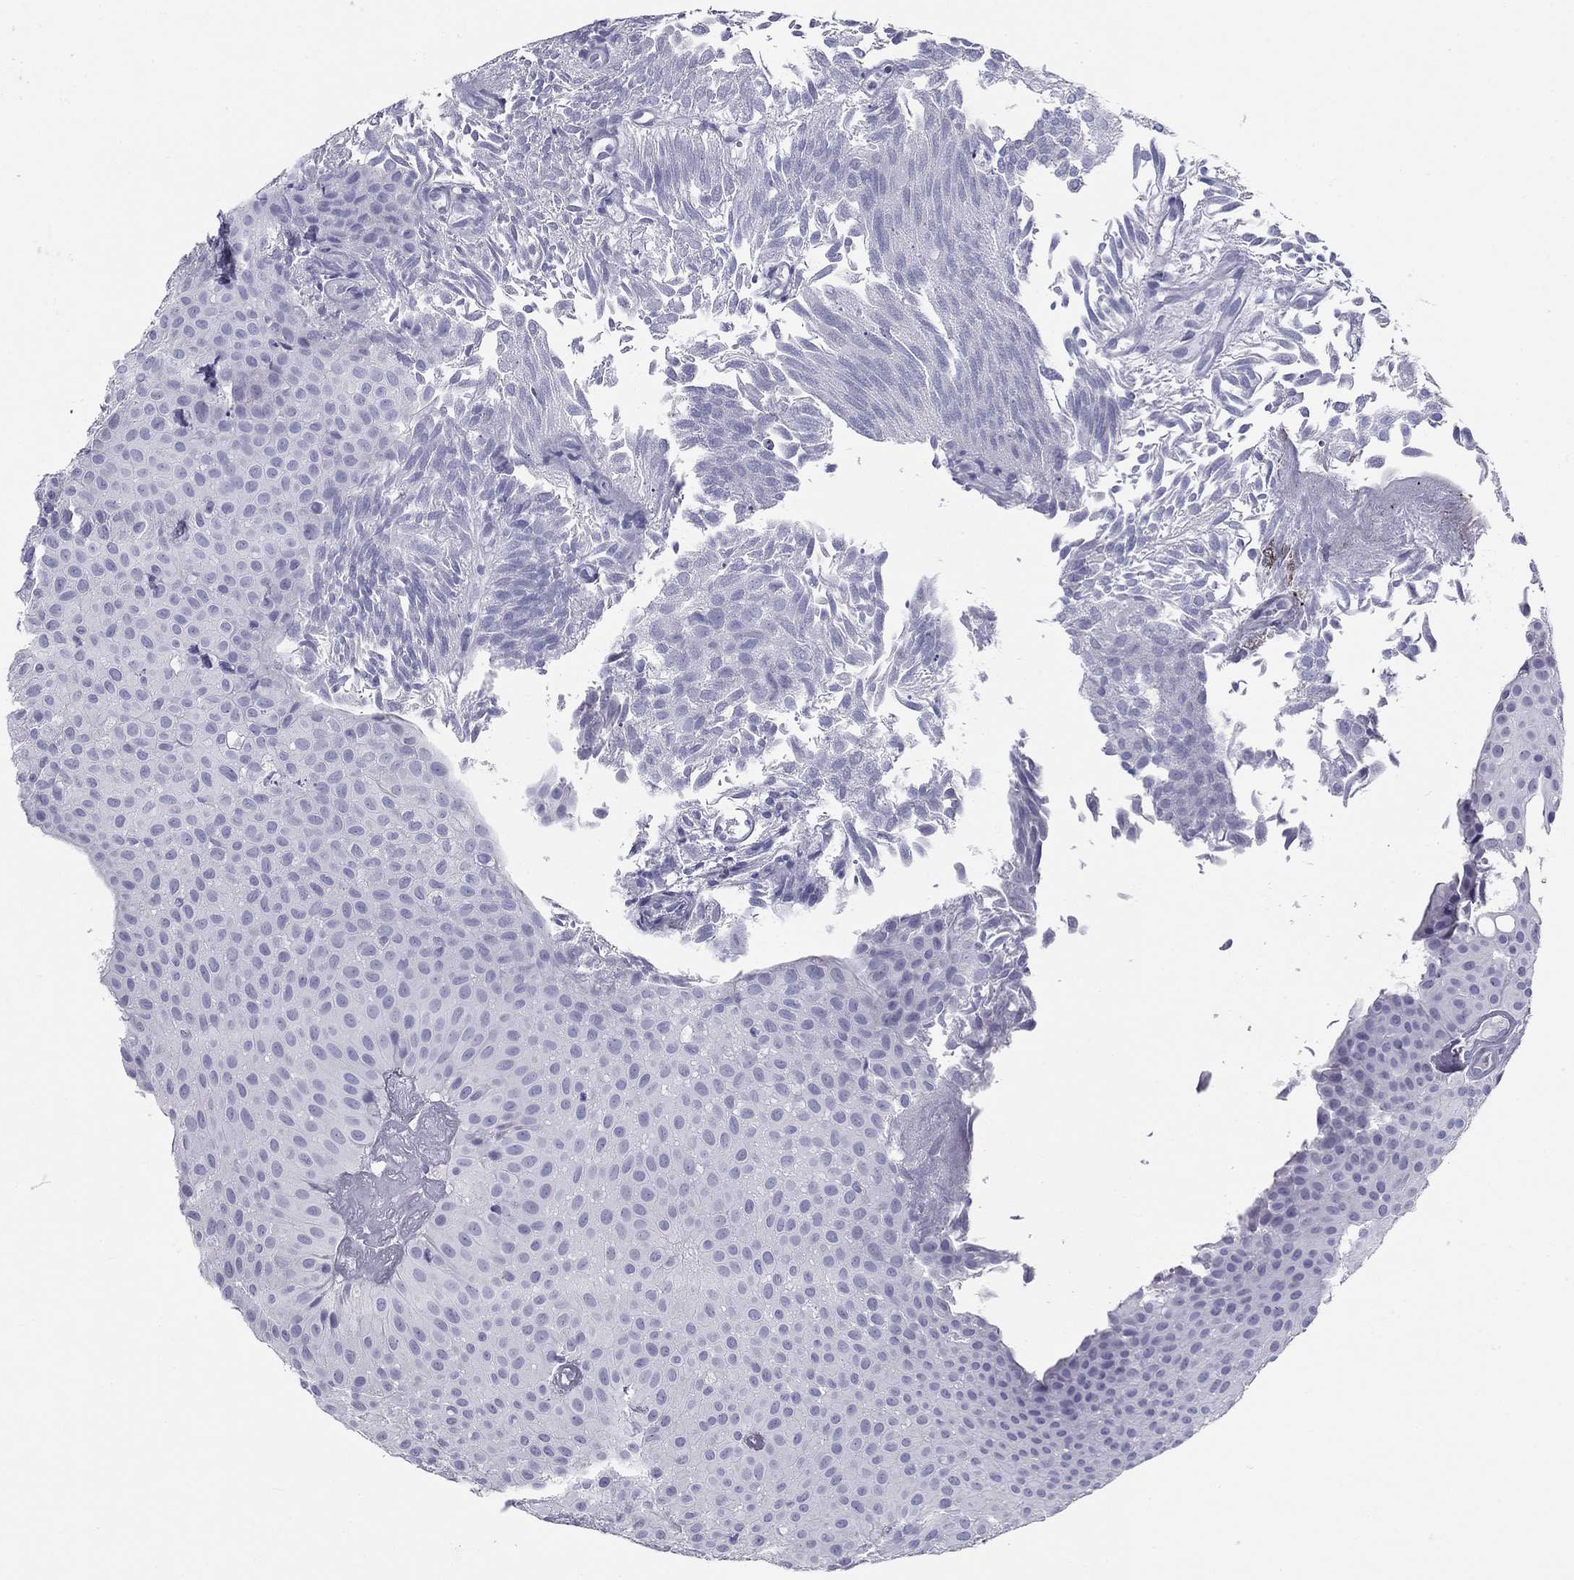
{"staining": {"intensity": "negative", "quantity": "none", "location": "none"}, "tissue": "urothelial cancer", "cell_type": "Tumor cells", "image_type": "cancer", "snomed": [{"axis": "morphology", "description": "Urothelial carcinoma, Low grade"}, {"axis": "topography", "description": "Urinary bladder"}], "caption": "Immunohistochemical staining of urothelial carcinoma (low-grade) demonstrates no significant staining in tumor cells.", "gene": "ZP2", "patient": {"sex": "male", "age": 64}}